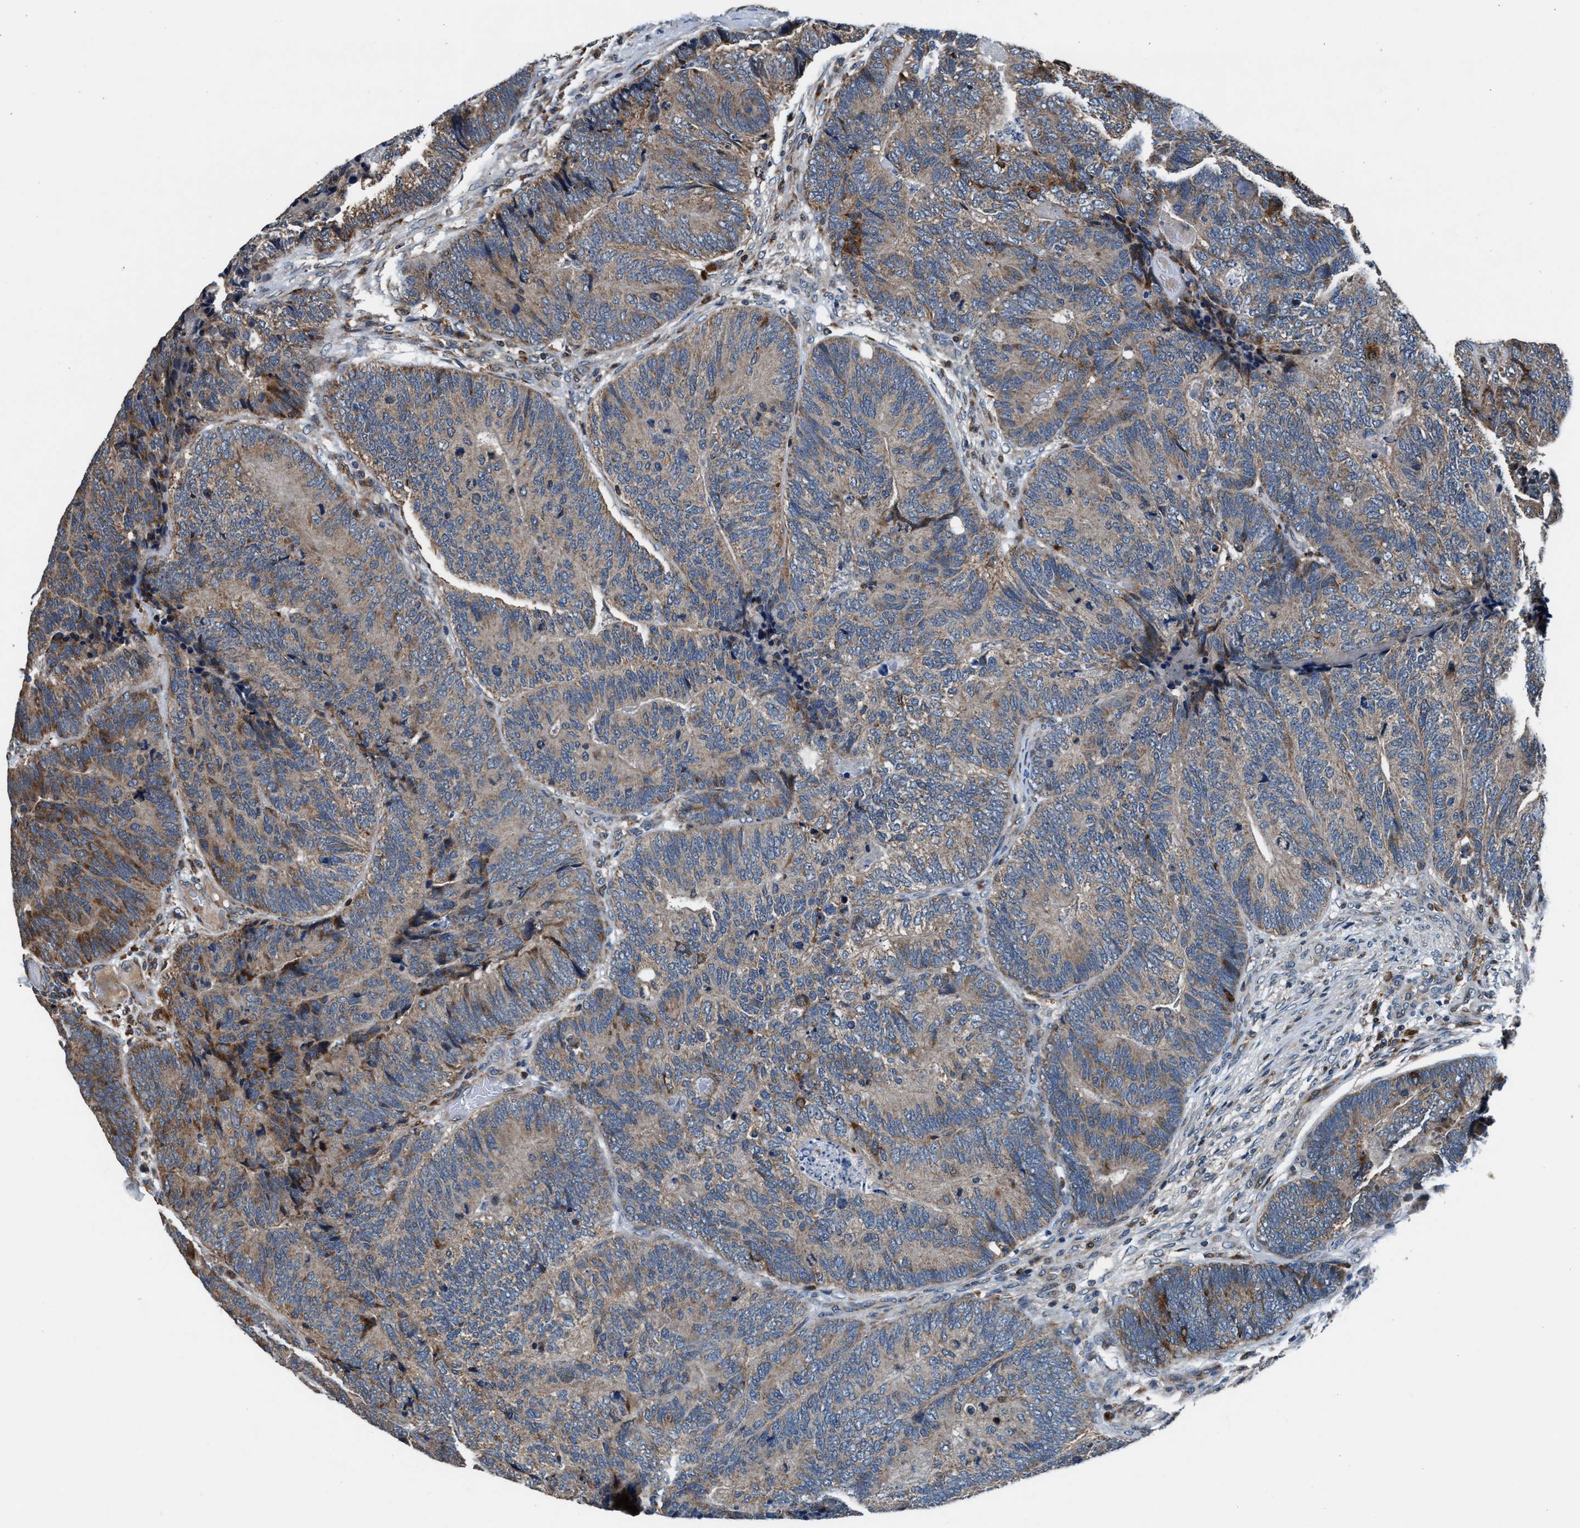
{"staining": {"intensity": "weak", "quantity": ">75%", "location": "cytoplasmic/membranous"}, "tissue": "colorectal cancer", "cell_type": "Tumor cells", "image_type": "cancer", "snomed": [{"axis": "morphology", "description": "Adenocarcinoma, NOS"}, {"axis": "topography", "description": "Colon"}], "caption": "Protein staining reveals weak cytoplasmic/membranous staining in approximately >75% of tumor cells in colorectal cancer. The protein is stained brown, and the nuclei are stained in blue (DAB IHC with brightfield microscopy, high magnification).", "gene": "FAM221A", "patient": {"sex": "female", "age": 67}}